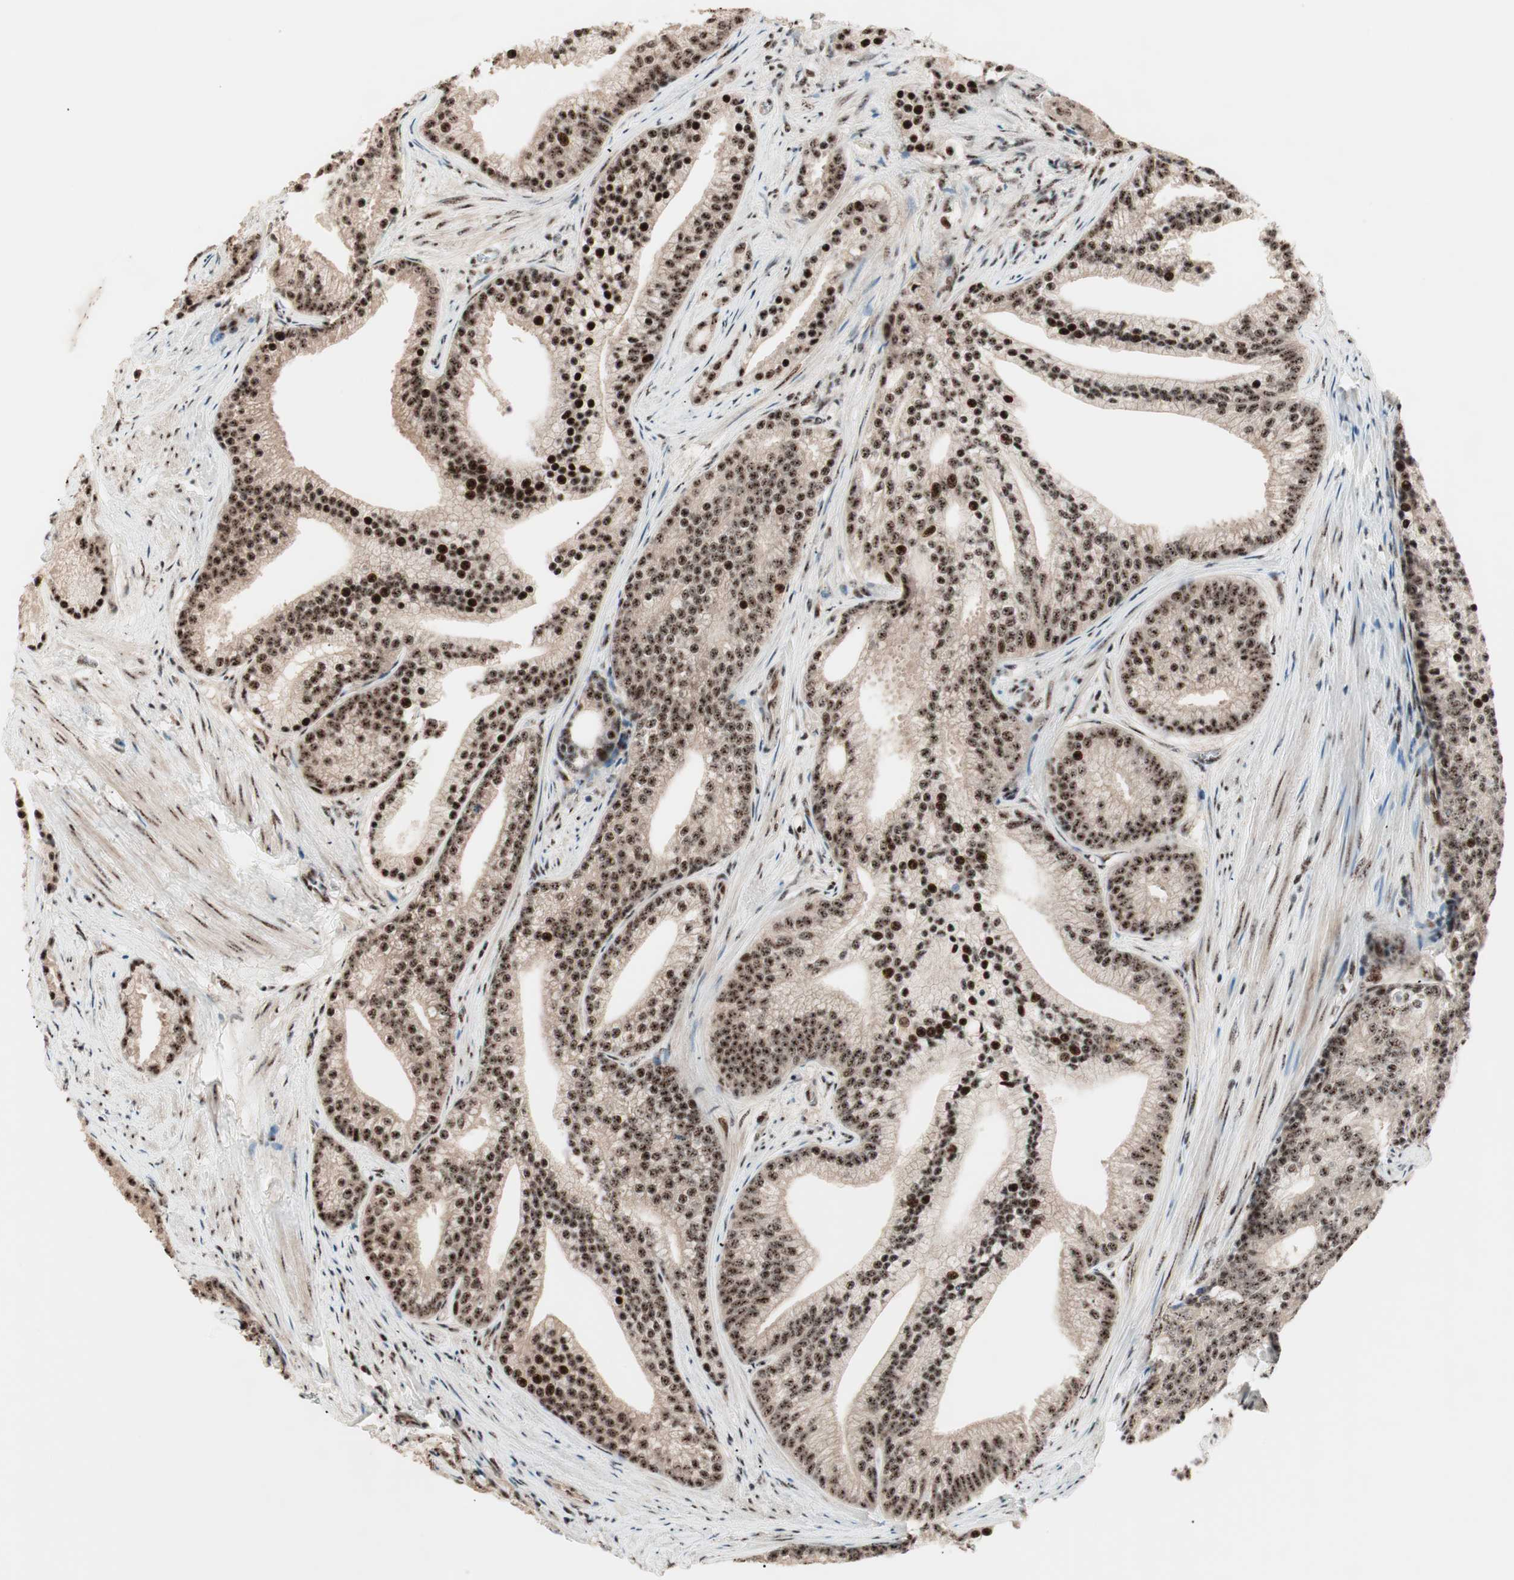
{"staining": {"intensity": "strong", "quantity": ">75%", "location": "cytoplasmic/membranous,nuclear"}, "tissue": "prostate cancer", "cell_type": "Tumor cells", "image_type": "cancer", "snomed": [{"axis": "morphology", "description": "Adenocarcinoma, Low grade"}, {"axis": "topography", "description": "Prostate"}], "caption": "Approximately >75% of tumor cells in human prostate cancer (low-grade adenocarcinoma) show strong cytoplasmic/membranous and nuclear protein positivity as visualized by brown immunohistochemical staining.", "gene": "NR5A2", "patient": {"sex": "male", "age": 71}}